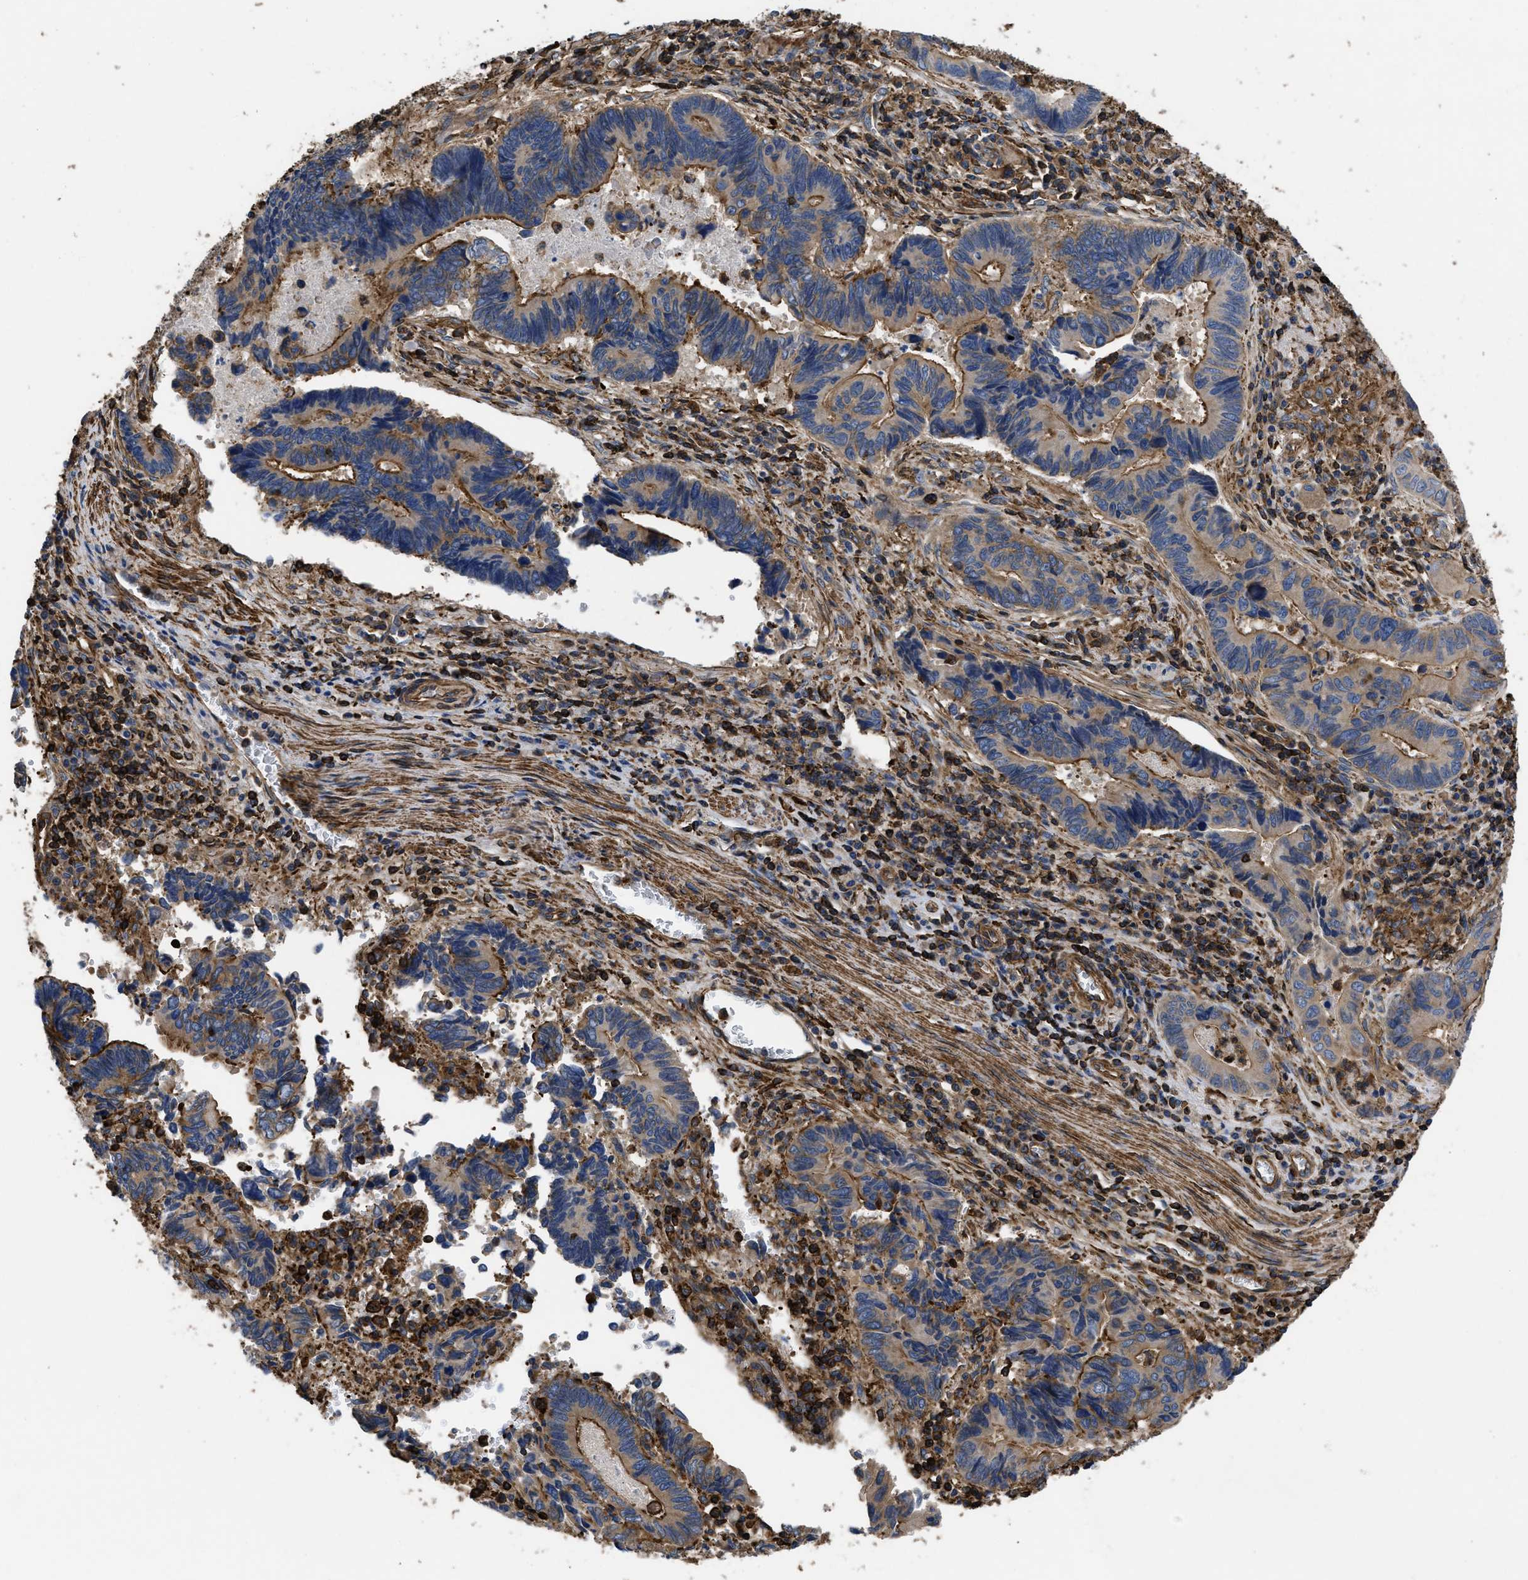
{"staining": {"intensity": "strong", "quantity": ">75%", "location": "cytoplasmic/membranous"}, "tissue": "pancreatic cancer", "cell_type": "Tumor cells", "image_type": "cancer", "snomed": [{"axis": "morphology", "description": "Adenocarcinoma, NOS"}, {"axis": "topography", "description": "Pancreas"}], "caption": "Immunohistochemistry (DAB (3,3'-diaminobenzidine)) staining of human pancreatic adenocarcinoma displays strong cytoplasmic/membranous protein positivity in about >75% of tumor cells. (brown staining indicates protein expression, while blue staining denotes nuclei).", "gene": "SCUBE2", "patient": {"sex": "female", "age": 70}}